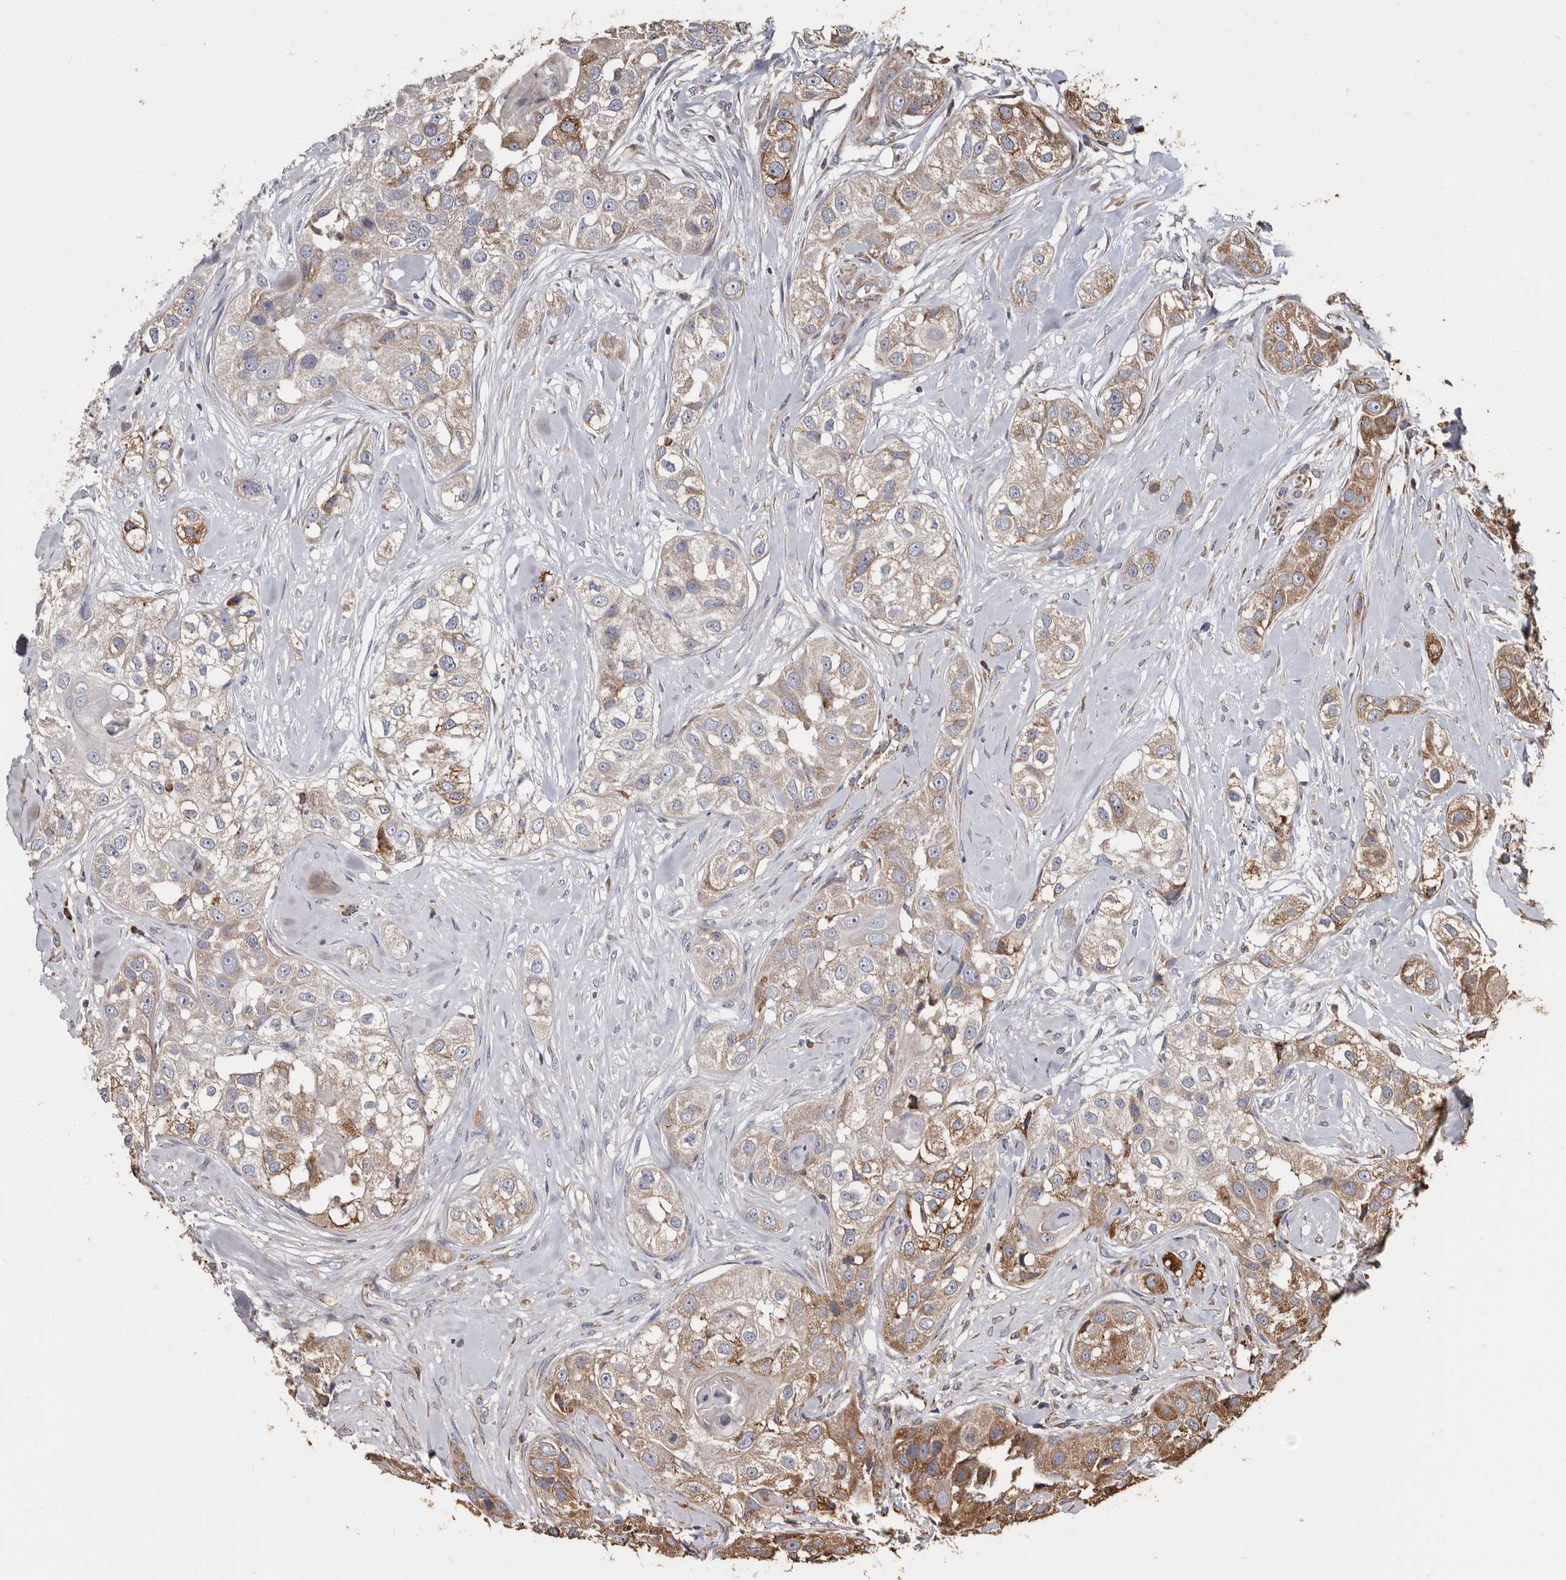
{"staining": {"intensity": "moderate", "quantity": "<25%", "location": "cytoplasmic/membranous"}, "tissue": "head and neck cancer", "cell_type": "Tumor cells", "image_type": "cancer", "snomed": [{"axis": "morphology", "description": "Normal tissue, NOS"}, {"axis": "morphology", "description": "Squamous cell carcinoma, NOS"}, {"axis": "topography", "description": "Skeletal muscle"}, {"axis": "topography", "description": "Head-Neck"}], "caption": "The immunohistochemical stain highlights moderate cytoplasmic/membranous staining in tumor cells of squamous cell carcinoma (head and neck) tissue.", "gene": "OSGIN2", "patient": {"sex": "male", "age": 51}}